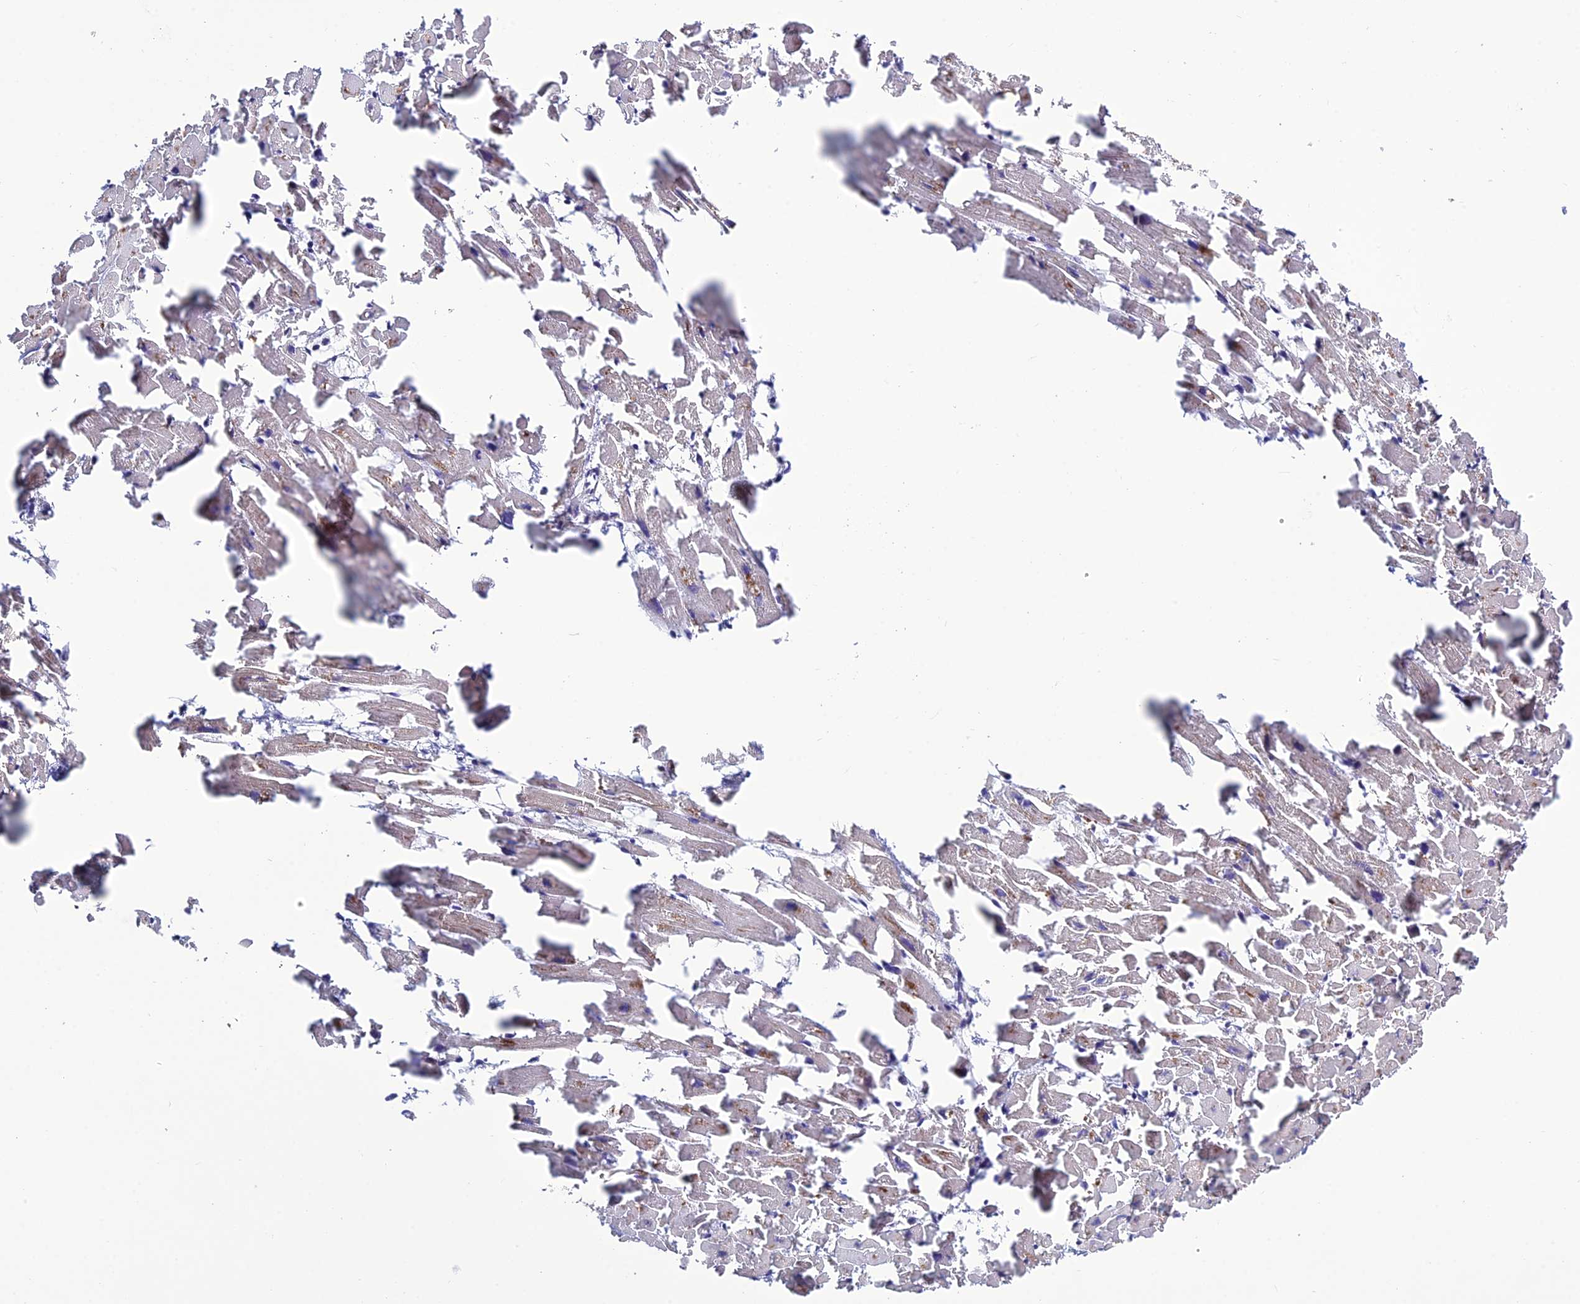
{"staining": {"intensity": "weak", "quantity": "25%-75%", "location": "cytoplasmic/membranous"}, "tissue": "heart muscle", "cell_type": "Cardiomyocytes", "image_type": "normal", "snomed": [{"axis": "morphology", "description": "Normal tissue, NOS"}, {"axis": "topography", "description": "Heart"}], "caption": "Weak cytoplasmic/membranous staining for a protein is present in approximately 25%-75% of cardiomyocytes of benign heart muscle using immunohistochemistry (IHC).", "gene": "BHMT2", "patient": {"sex": "female", "age": 64}}